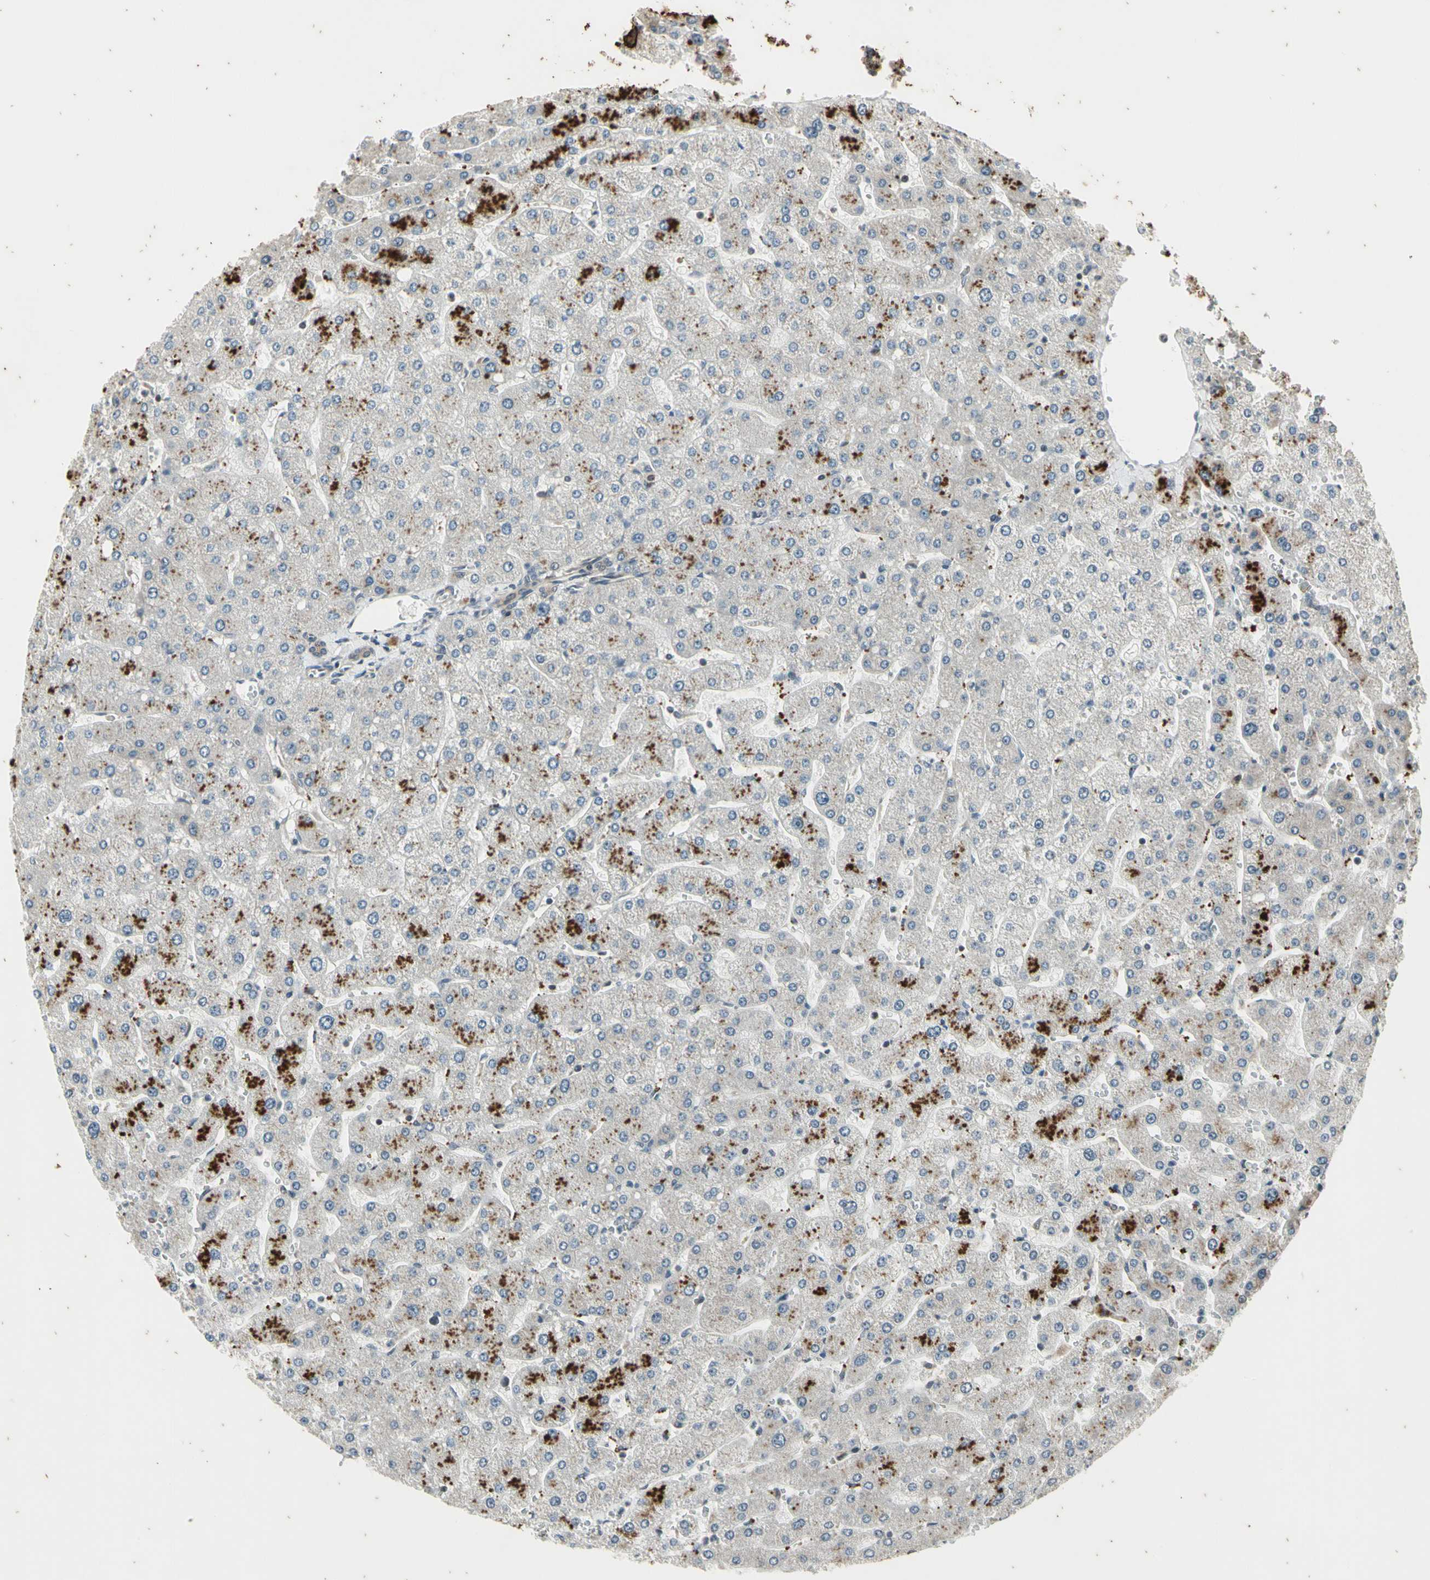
{"staining": {"intensity": "weak", "quantity": "25%-75%", "location": "cytoplasmic/membranous"}, "tissue": "liver", "cell_type": "Cholangiocytes", "image_type": "normal", "snomed": [{"axis": "morphology", "description": "Normal tissue, NOS"}, {"axis": "topography", "description": "Liver"}], "caption": "A high-resolution histopathology image shows immunohistochemistry staining of normal liver, which demonstrates weak cytoplasmic/membranous staining in about 25%-75% of cholangiocytes. The staining was performed using DAB (3,3'-diaminobenzidine) to visualize the protein expression in brown, while the nuclei were stained in blue with hematoxylin (Magnification: 20x).", "gene": "EFNB2", "patient": {"sex": "male", "age": 55}}